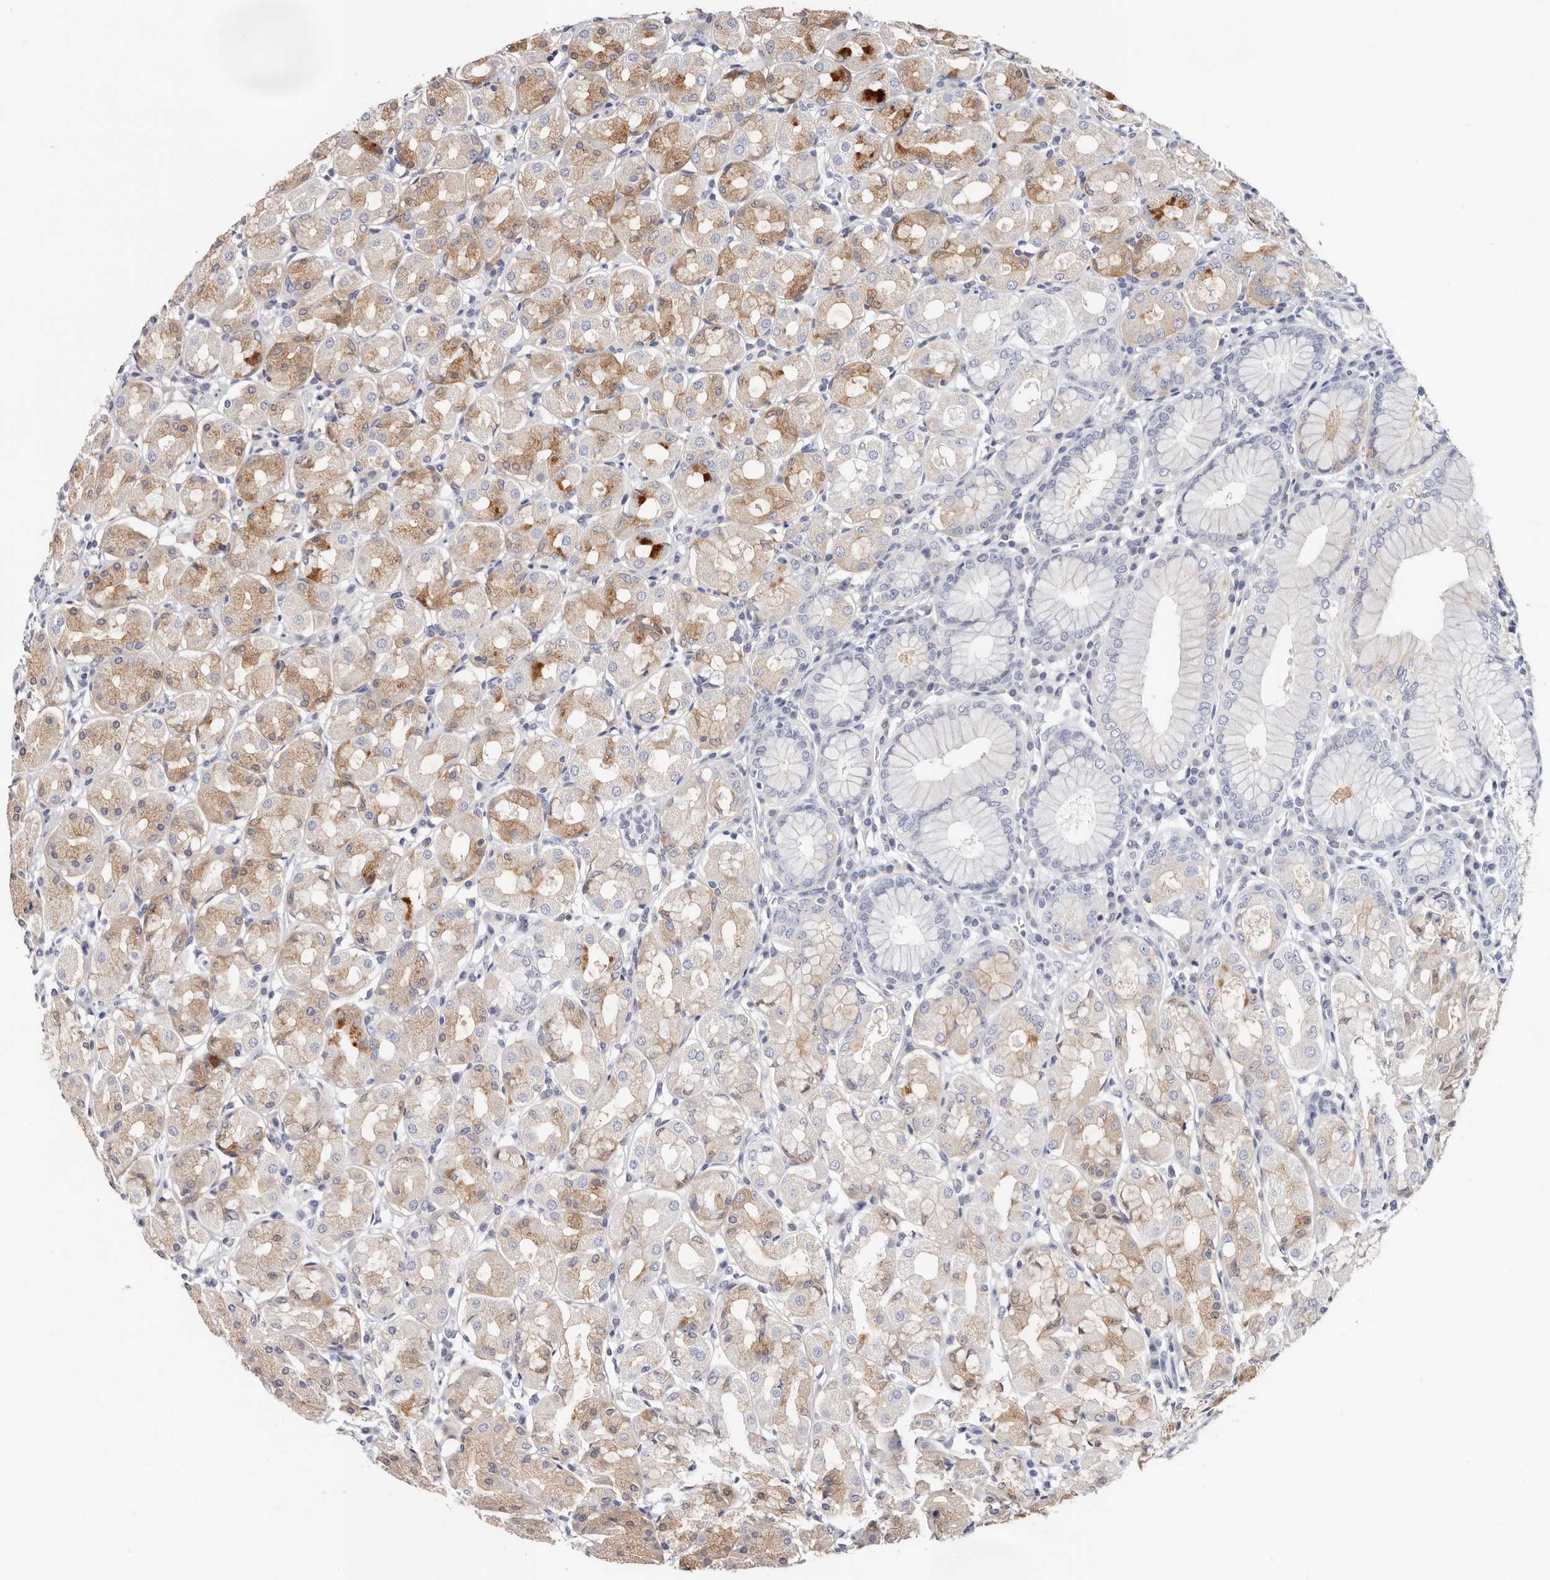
{"staining": {"intensity": "moderate", "quantity": "25%-75%", "location": "cytoplasmic/membranous"}, "tissue": "stomach", "cell_type": "Glandular cells", "image_type": "normal", "snomed": [{"axis": "morphology", "description": "Normal tissue, NOS"}, {"axis": "topography", "description": "Stomach"}, {"axis": "topography", "description": "Stomach, lower"}], "caption": "Immunohistochemistry image of normal human stomach stained for a protein (brown), which reveals medium levels of moderate cytoplasmic/membranous expression in about 25%-75% of glandular cells.", "gene": "USP33", "patient": {"sex": "female", "age": 56}}